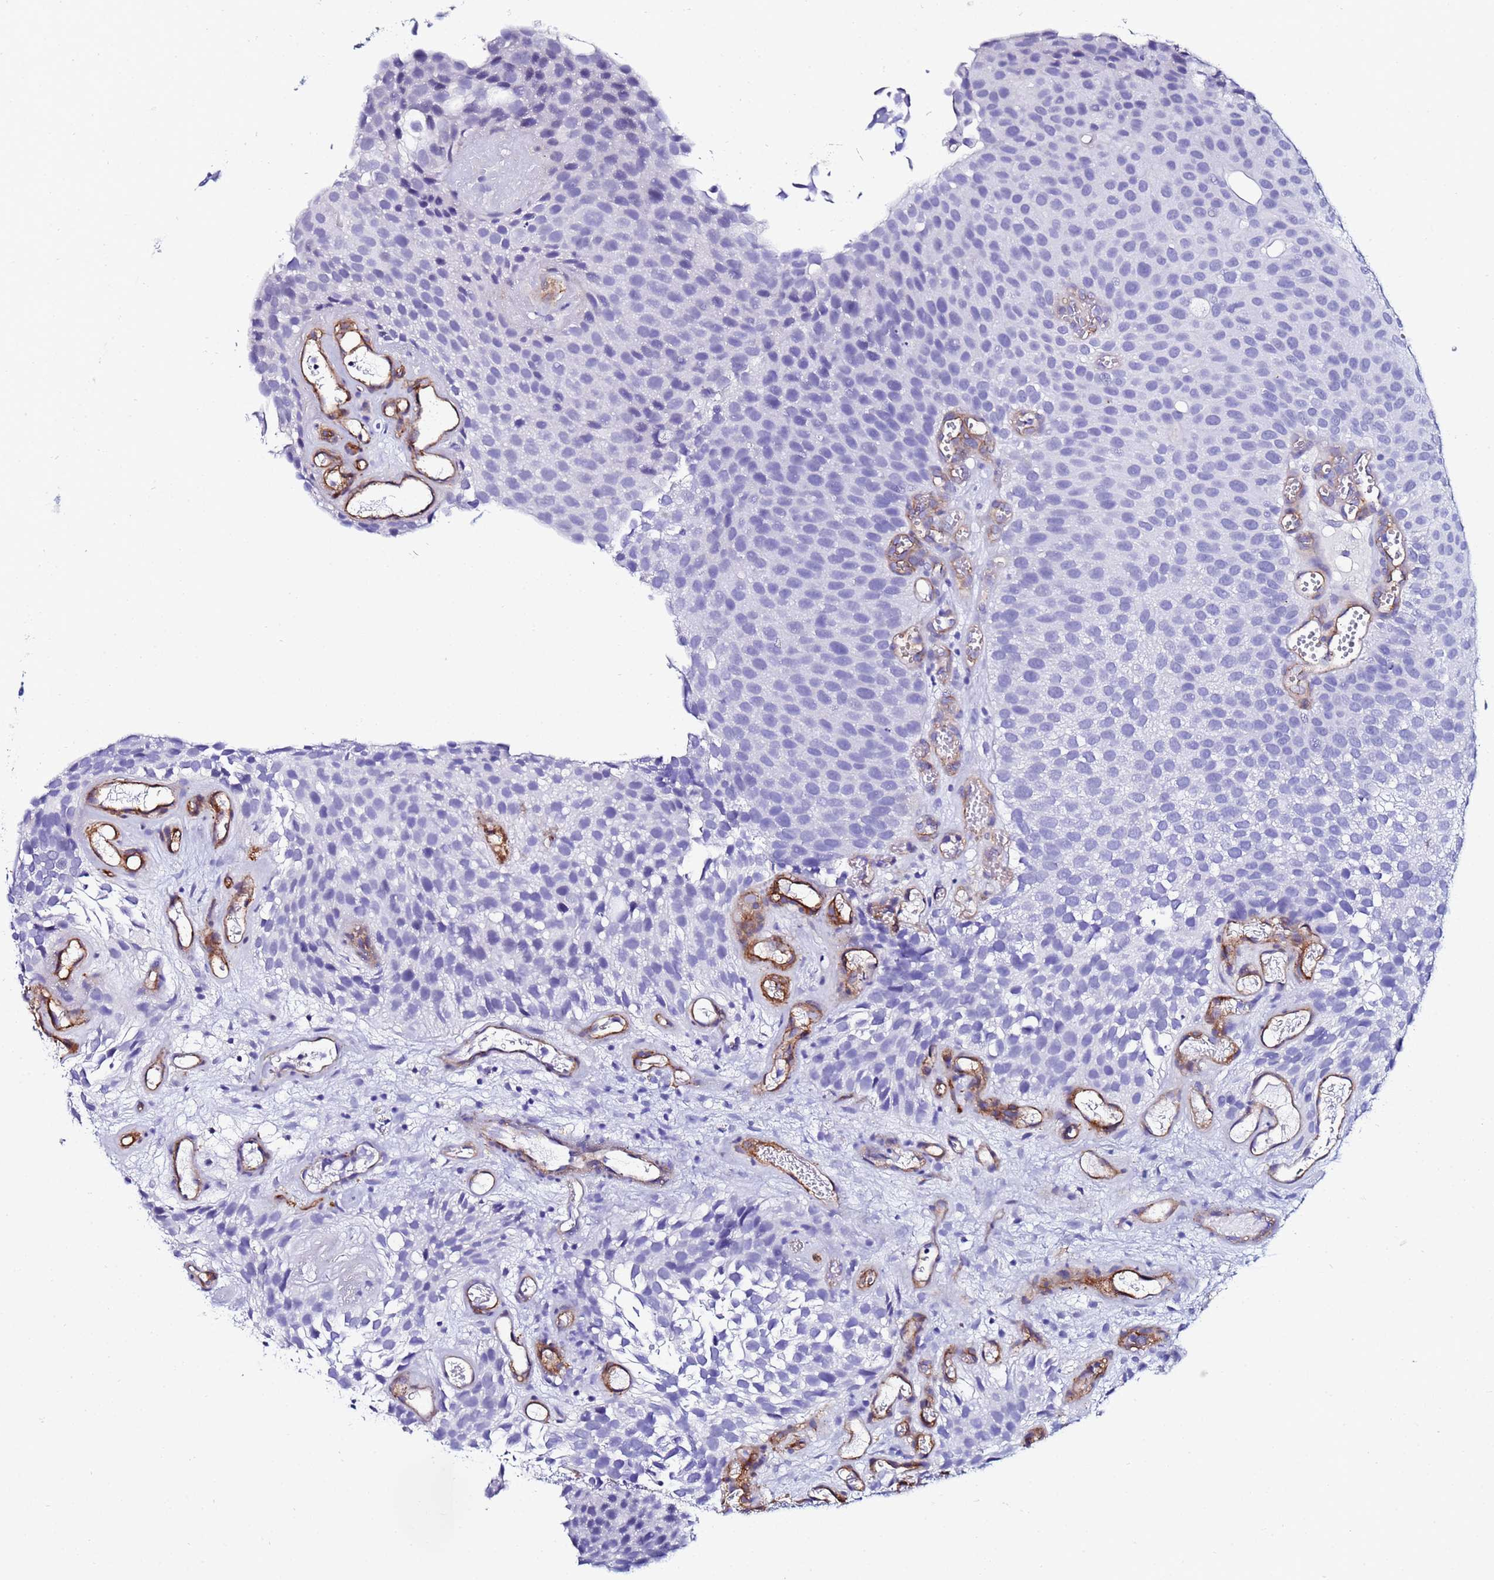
{"staining": {"intensity": "negative", "quantity": "none", "location": "none"}, "tissue": "urothelial cancer", "cell_type": "Tumor cells", "image_type": "cancer", "snomed": [{"axis": "morphology", "description": "Urothelial carcinoma, Low grade"}, {"axis": "topography", "description": "Urinary bladder"}], "caption": "Photomicrograph shows no protein positivity in tumor cells of urothelial cancer tissue.", "gene": "DEFB104A", "patient": {"sex": "male", "age": 89}}